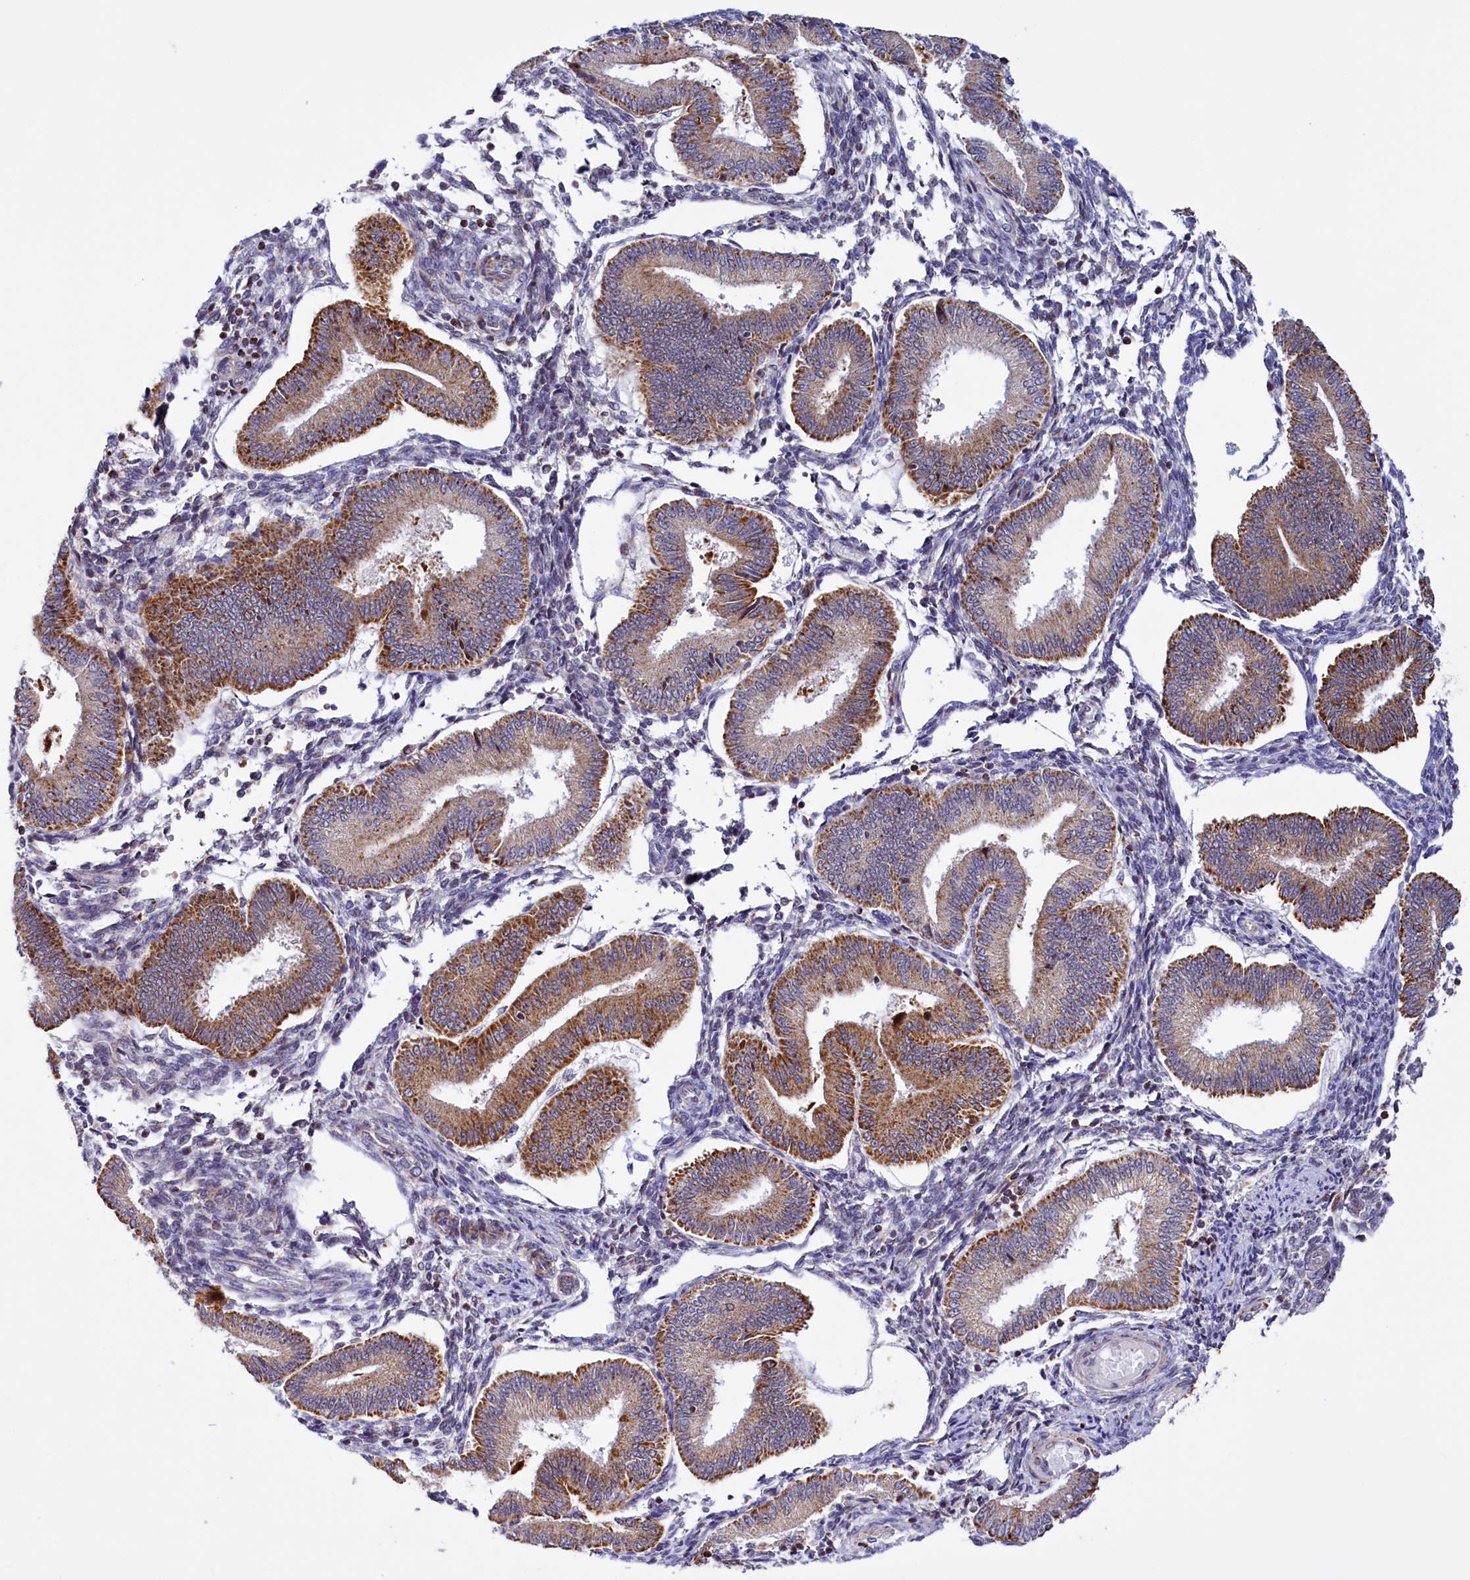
{"staining": {"intensity": "strong", "quantity": "25%-75%", "location": "cytoplasmic/membranous"}, "tissue": "endometrium", "cell_type": "Cells in endometrial stroma", "image_type": "normal", "snomed": [{"axis": "morphology", "description": "Normal tissue, NOS"}, {"axis": "topography", "description": "Endometrium"}], "caption": "DAB (3,3'-diaminobenzidine) immunohistochemical staining of unremarkable endometrium reveals strong cytoplasmic/membranous protein staining in about 25%-75% of cells in endometrial stroma. (DAB (3,3'-diaminobenzidine) IHC with brightfield microscopy, high magnification).", "gene": "DYNC2H1", "patient": {"sex": "female", "age": 39}}